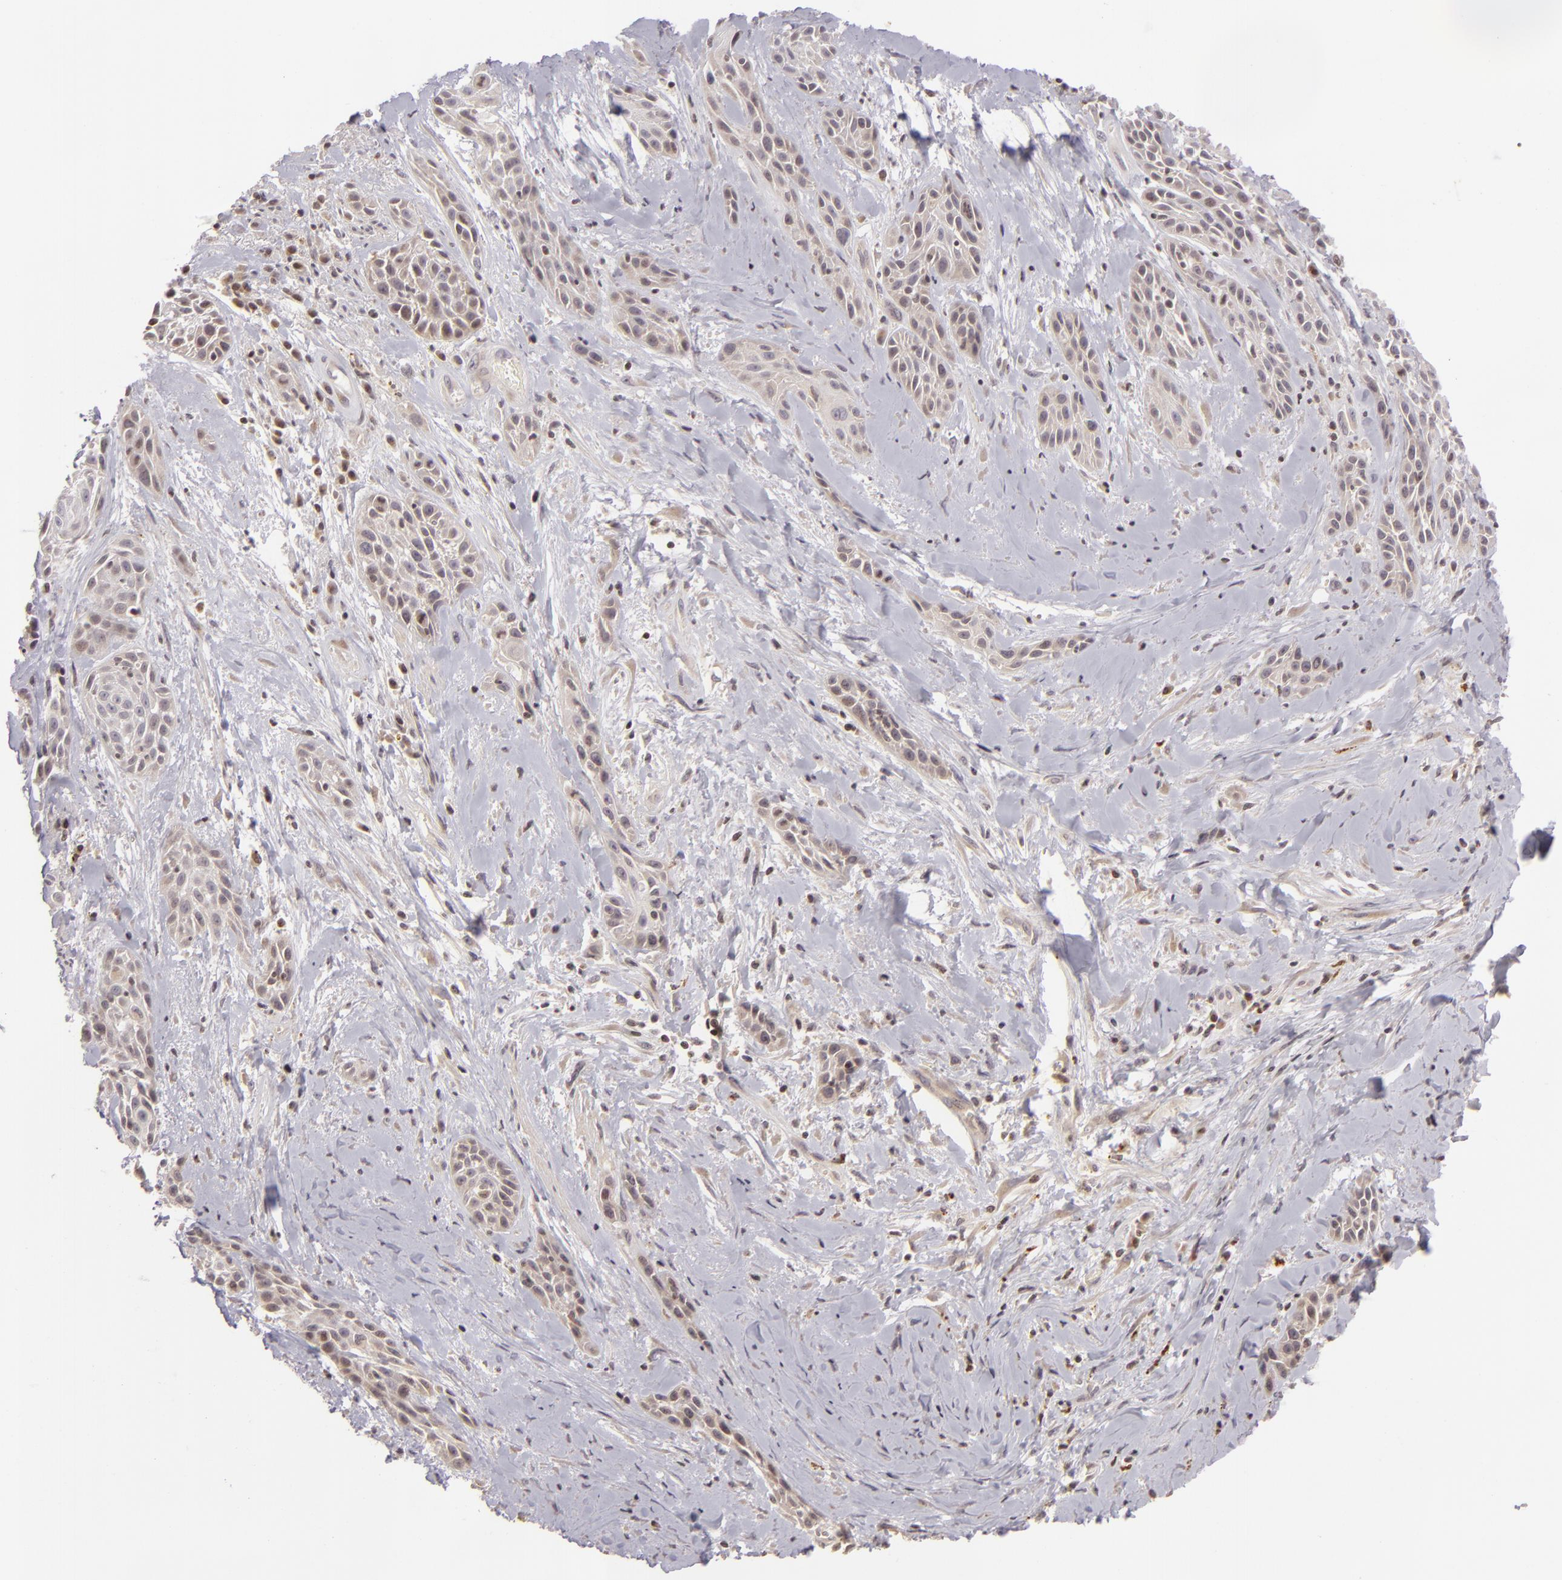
{"staining": {"intensity": "weak", "quantity": "<25%", "location": "nuclear"}, "tissue": "skin cancer", "cell_type": "Tumor cells", "image_type": "cancer", "snomed": [{"axis": "morphology", "description": "Squamous cell carcinoma, NOS"}, {"axis": "topography", "description": "Skin"}, {"axis": "topography", "description": "Anal"}], "caption": "Immunohistochemistry image of human skin cancer (squamous cell carcinoma) stained for a protein (brown), which displays no staining in tumor cells.", "gene": "AKAP6", "patient": {"sex": "male", "age": 64}}